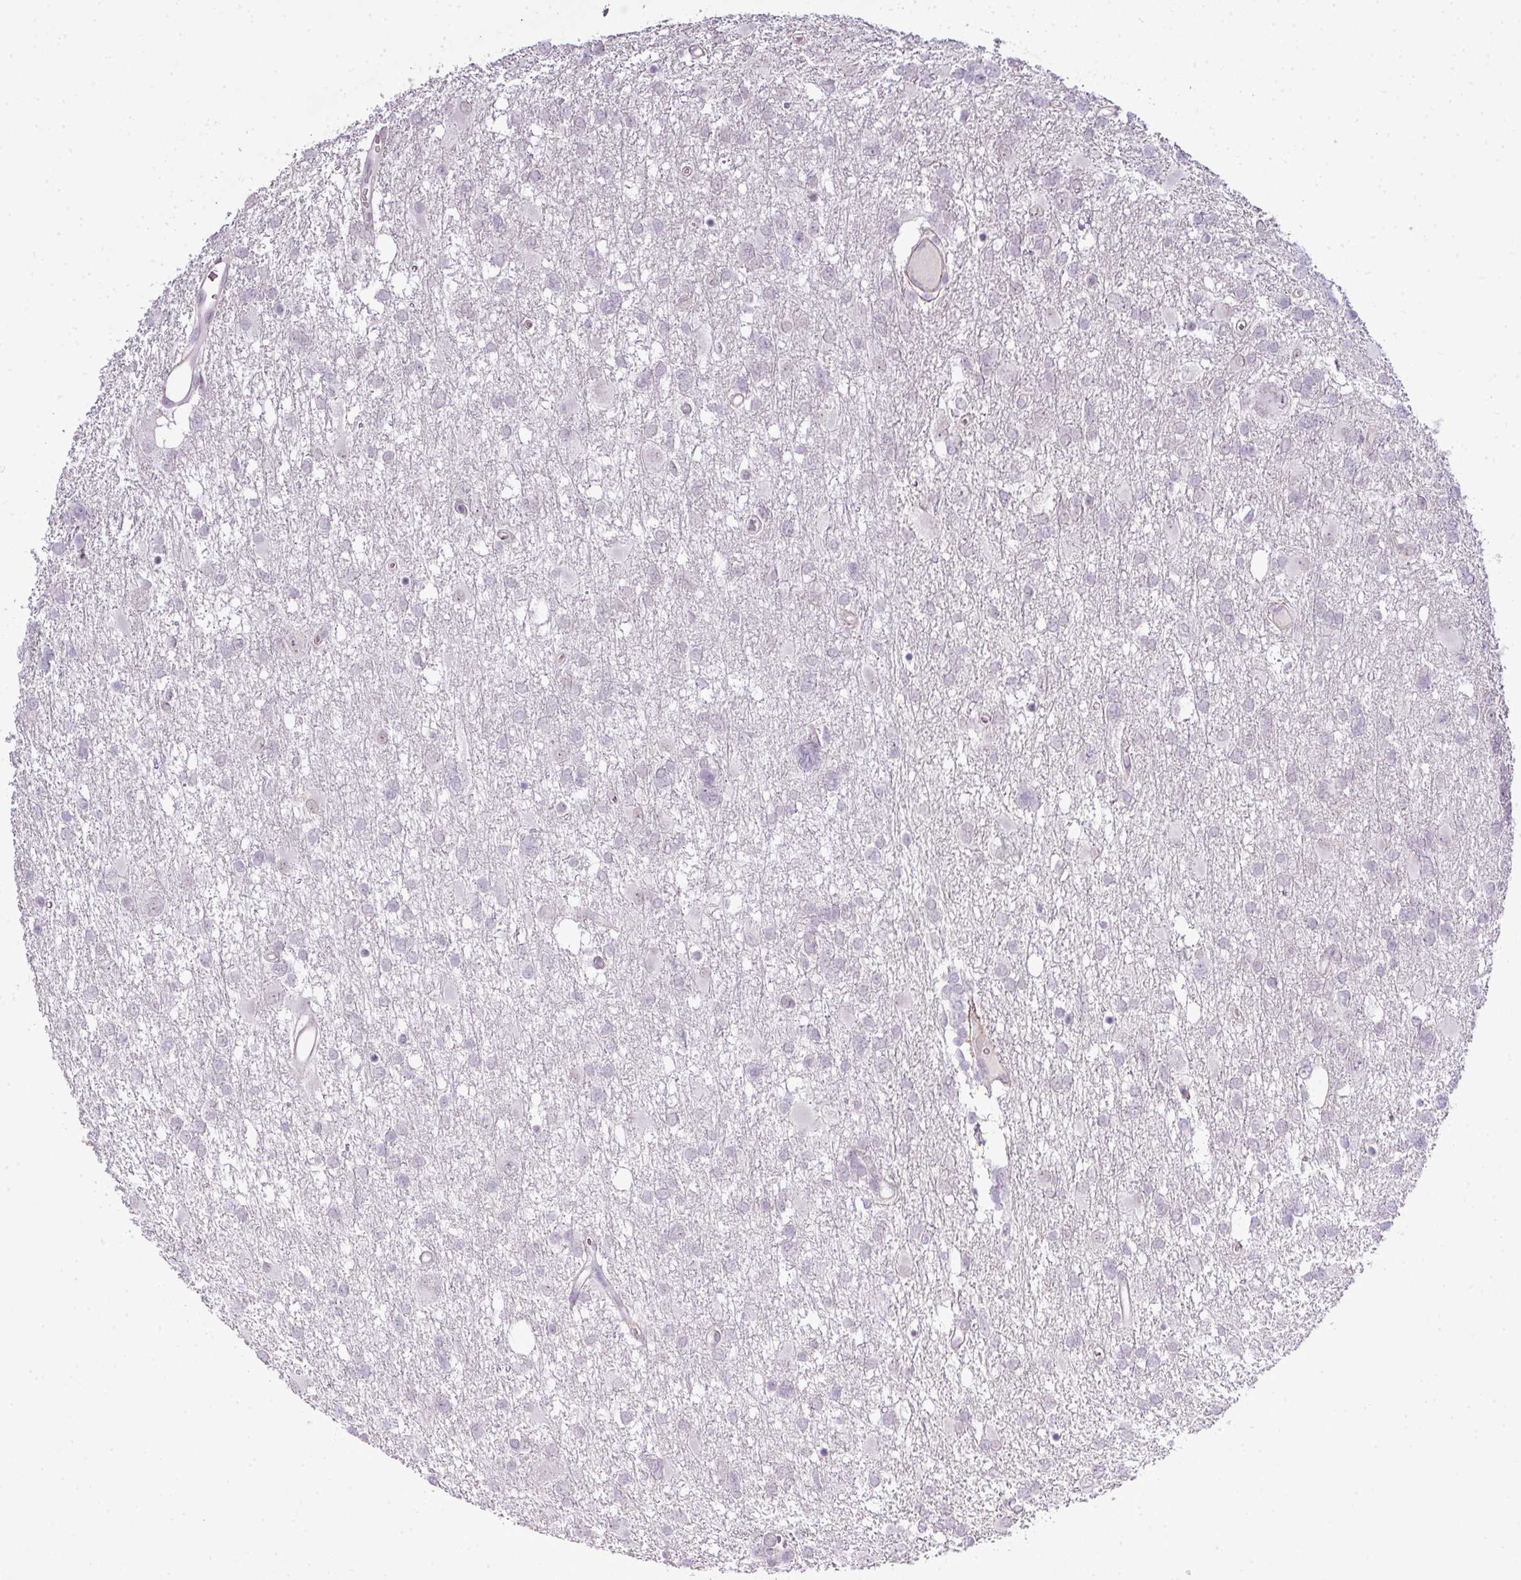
{"staining": {"intensity": "negative", "quantity": "none", "location": "none"}, "tissue": "glioma", "cell_type": "Tumor cells", "image_type": "cancer", "snomed": [{"axis": "morphology", "description": "Glioma, malignant, High grade"}, {"axis": "topography", "description": "Brain"}], "caption": "Tumor cells are negative for brown protein staining in high-grade glioma (malignant). The staining is performed using DAB brown chromogen with nuclei counter-stained in using hematoxylin.", "gene": "ZNF688", "patient": {"sex": "male", "age": 61}}